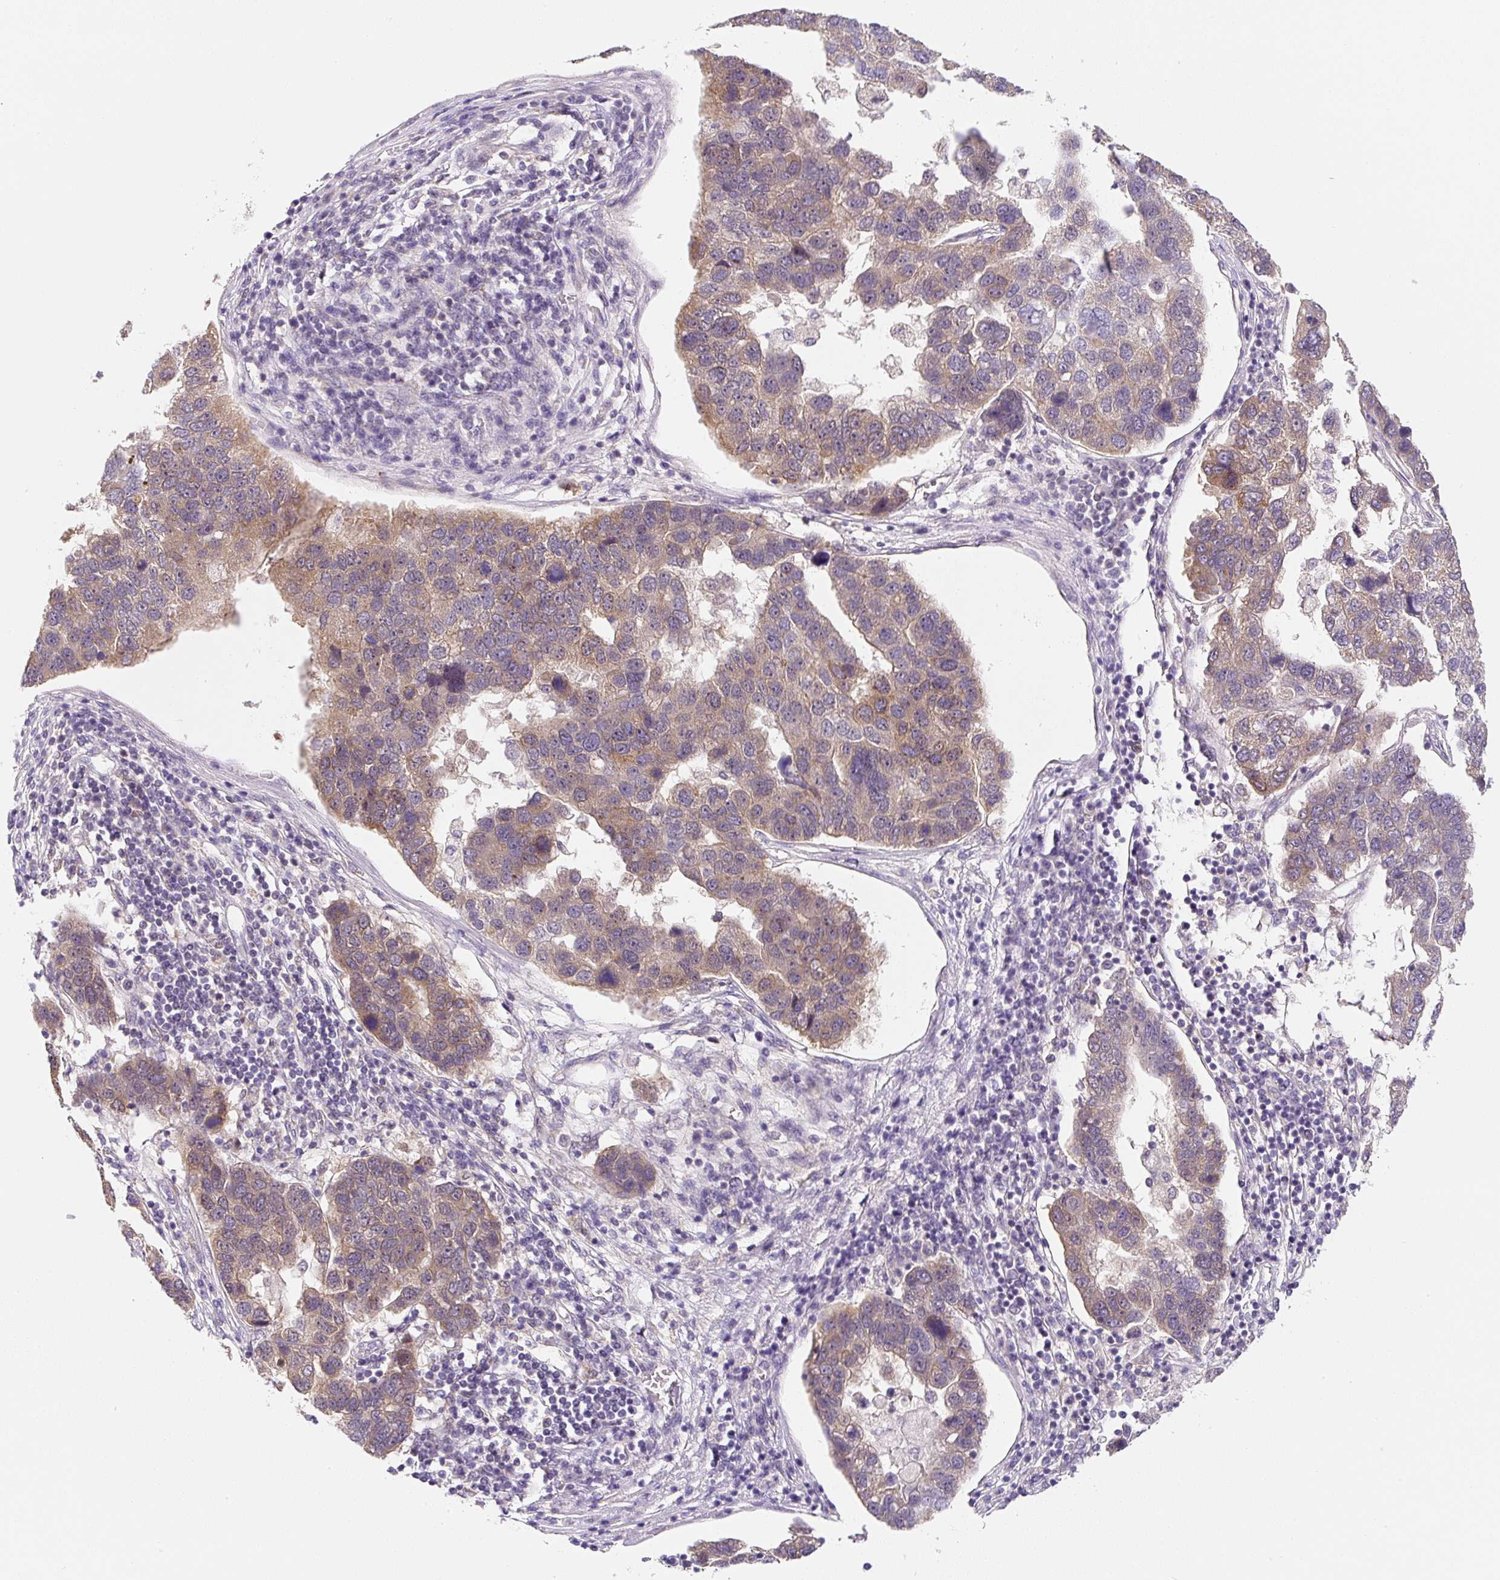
{"staining": {"intensity": "moderate", "quantity": "25%-75%", "location": "cytoplasmic/membranous"}, "tissue": "pancreatic cancer", "cell_type": "Tumor cells", "image_type": "cancer", "snomed": [{"axis": "morphology", "description": "Adenocarcinoma, NOS"}, {"axis": "topography", "description": "Pancreas"}], "caption": "IHC (DAB) staining of human pancreatic cancer (adenocarcinoma) demonstrates moderate cytoplasmic/membranous protein expression in approximately 25%-75% of tumor cells.", "gene": "PLA2G4A", "patient": {"sex": "female", "age": 61}}